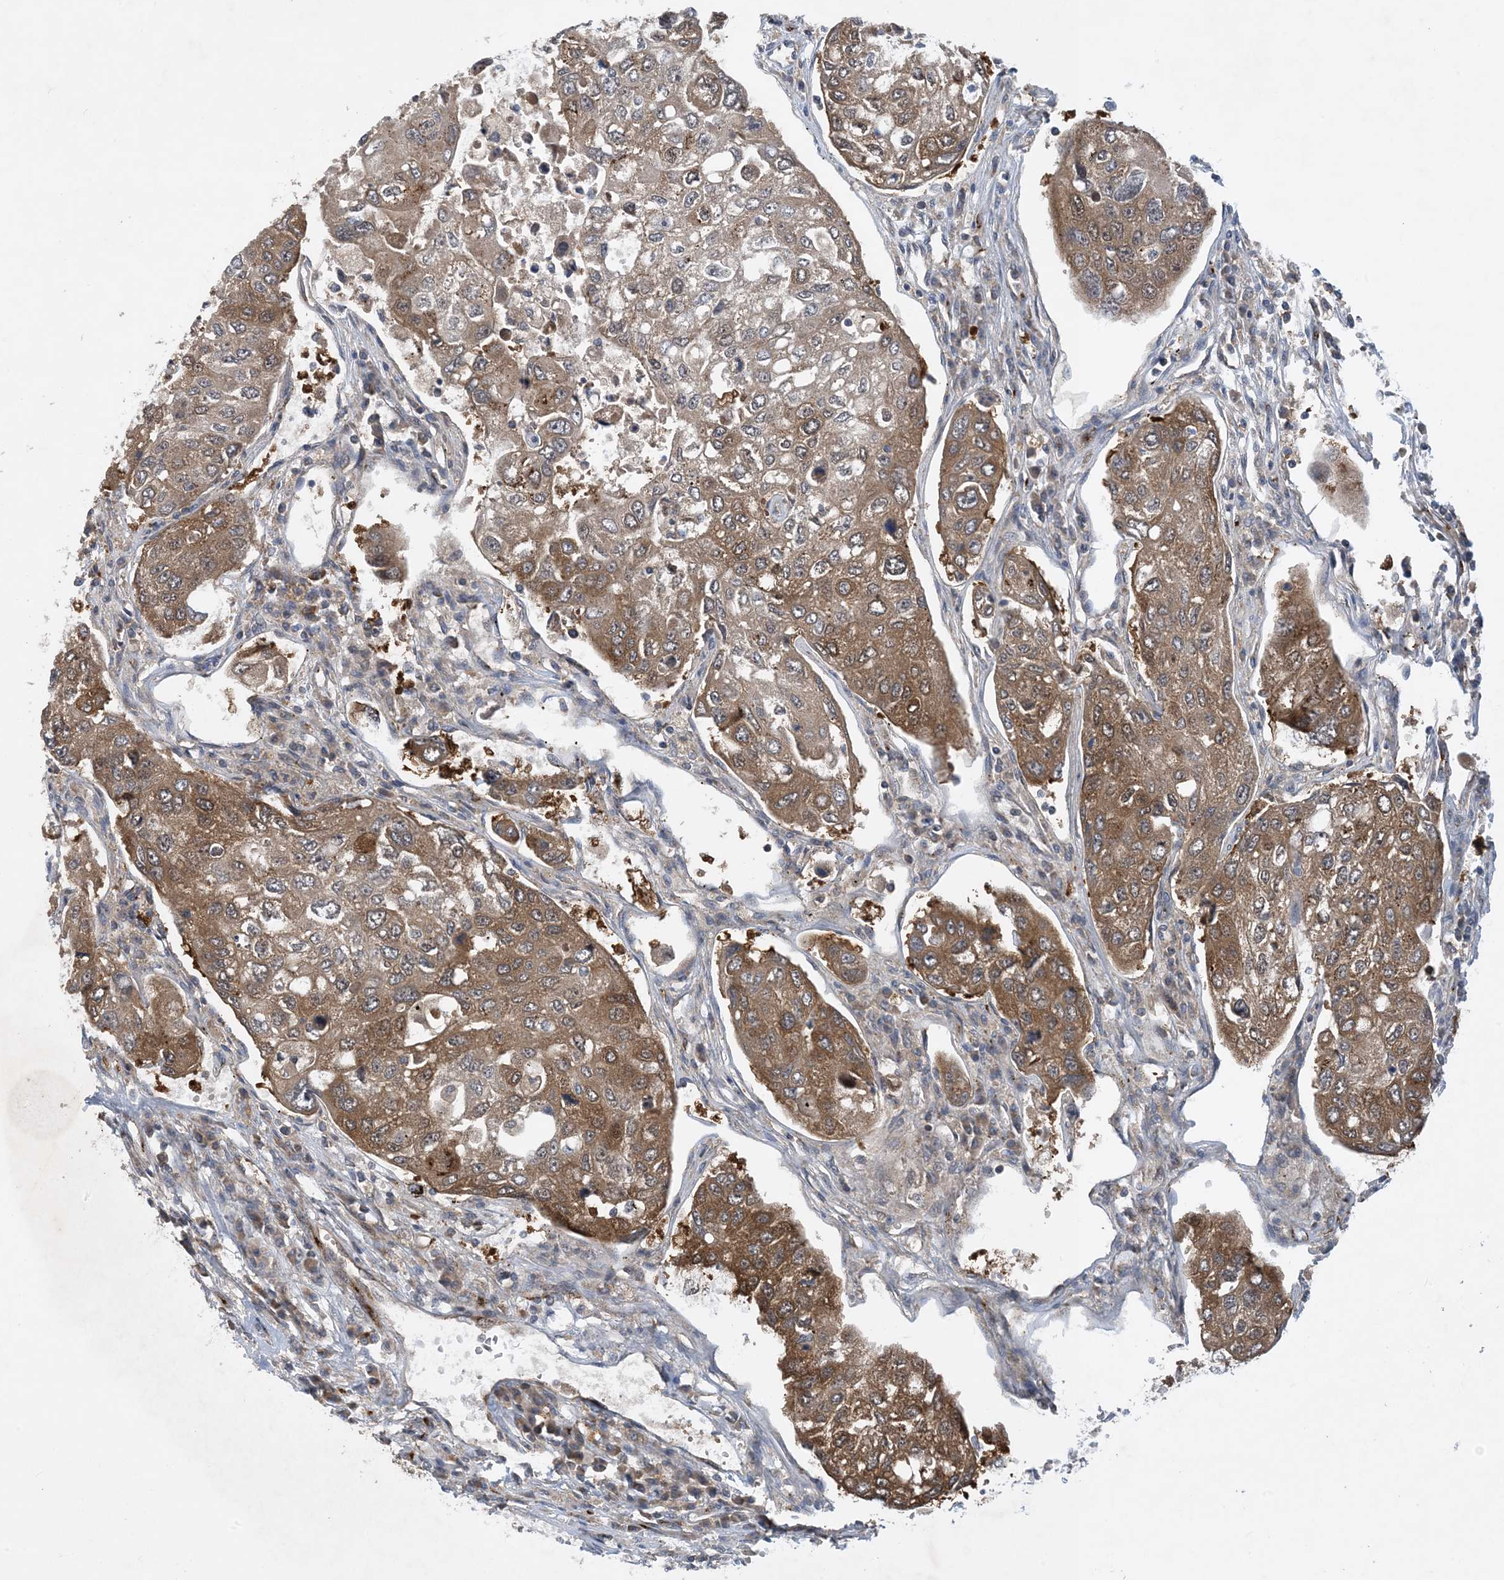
{"staining": {"intensity": "moderate", "quantity": ">75%", "location": "cytoplasmic/membranous"}, "tissue": "urothelial cancer", "cell_type": "Tumor cells", "image_type": "cancer", "snomed": [{"axis": "morphology", "description": "Urothelial carcinoma, High grade"}, {"axis": "topography", "description": "Lymph node"}, {"axis": "topography", "description": "Urinary bladder"}], "caption": "Immunohistochemical staining of human urothelial cancer shows moderate cytoplasmic/membranous protein staining in approximately >75% of tumor cells.", "gene": "TINAG", "patient": {"sex": "male", "age": 51}}